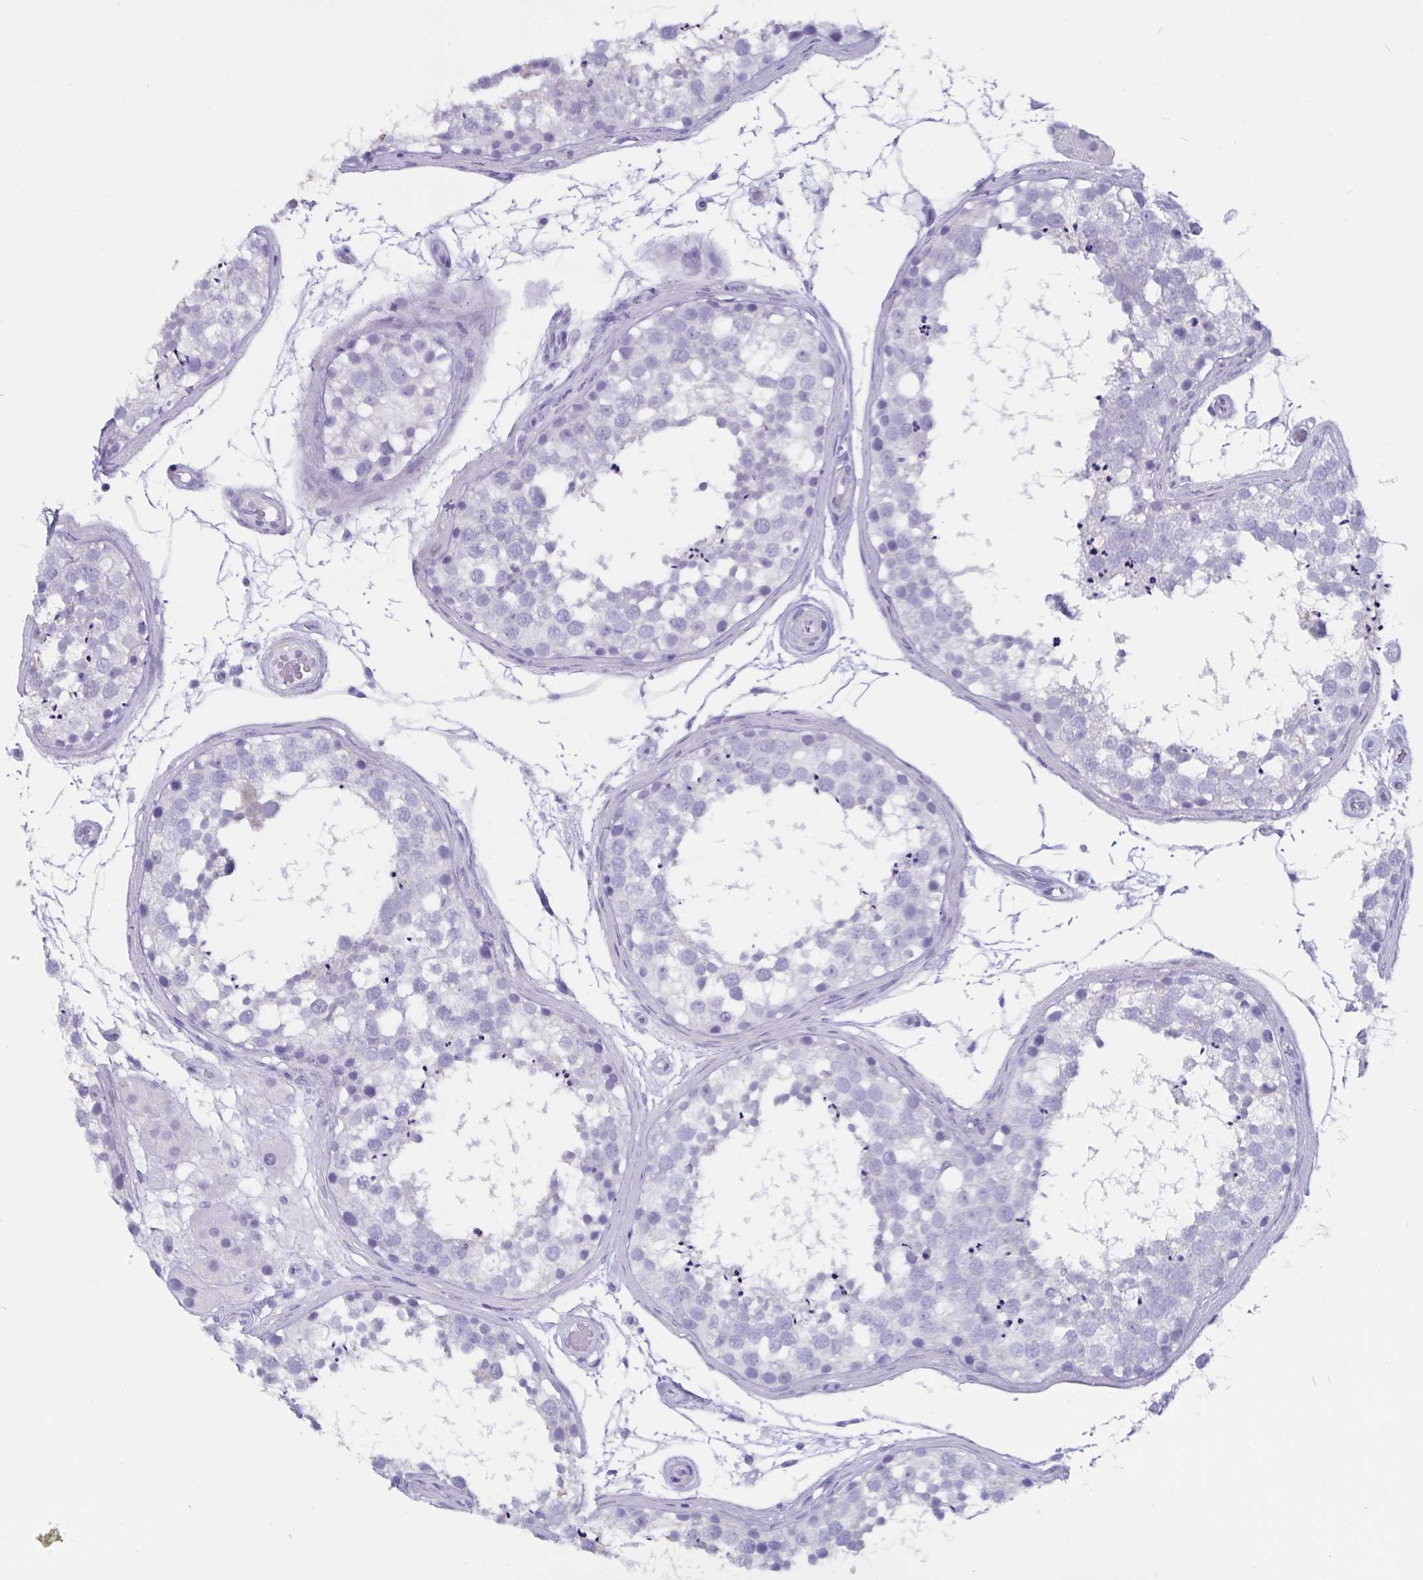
{"staining": {"intensity": "negative", "quantity": "none", "location": "none"}, "tissue": "testis", "cell_type": "Cells in seminiferous ducts", "image_type": "normal", "snomed": [{"axis": "morphology", "description": "Normal tissue, NOS"}, {"axis": "morphology", "description": "Seminoma, NOS"}, {"axis": "topography", "description": "Testis"}], "caption": "DAB (3,3'-diaminobenzidine) immunohistochemical staining of normal testis shows no significant positivity in cells in seminiferous ducts.", "gene": "GPR137", "patient": {"sex": "male", "age": 65}}